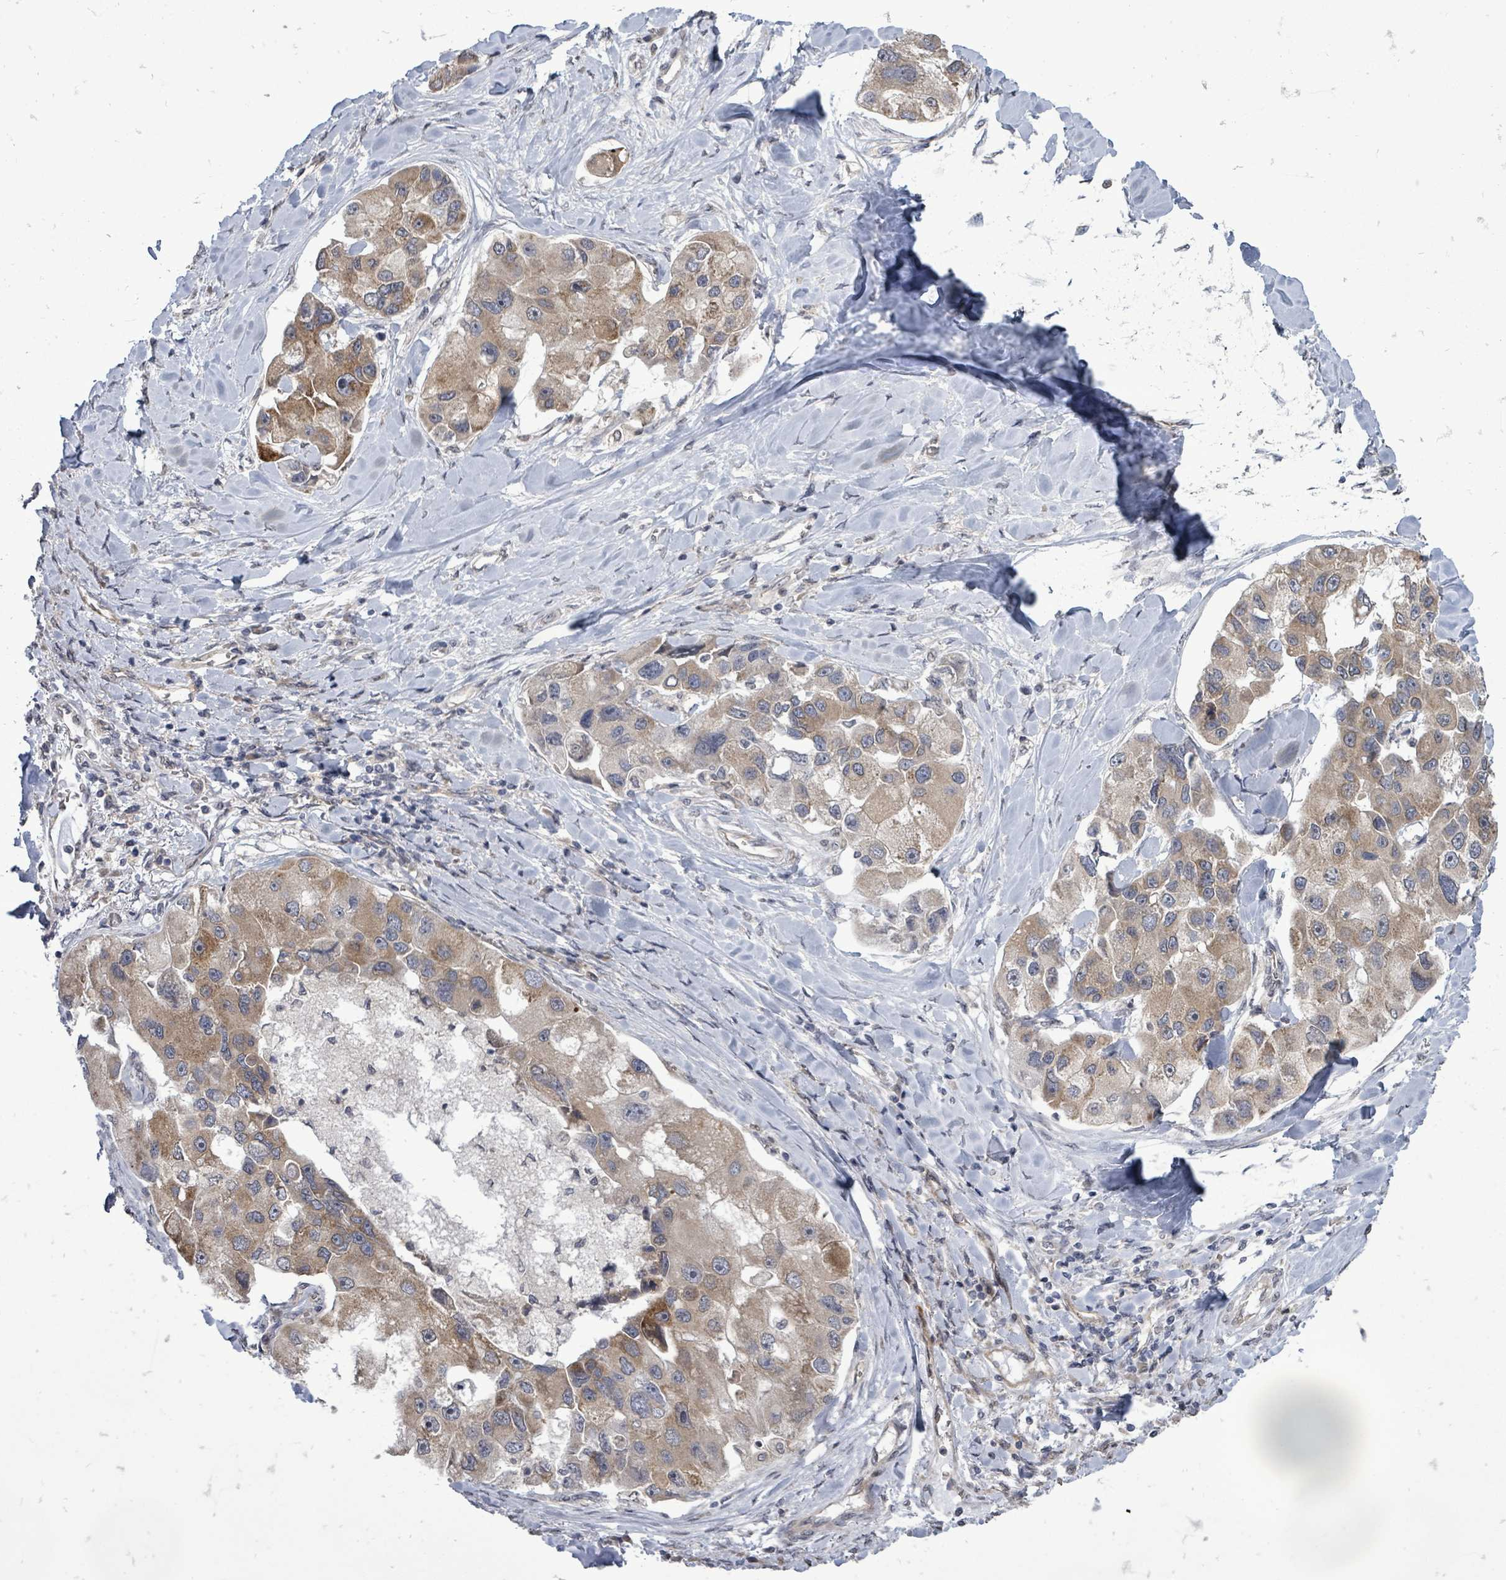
{"staining": {"intensity": "moderate", "quantity": ">75%", "location": "cytoplasmic/membranous"}, "tissue": "lung cancer", "cell_type": "Tumor cells", "image_type": "cancer", "snomed": [{"axis": "morphology", "description": "Adenocarcinoma, NOS"}, {"axis": "topography", "description": "Lung"}], "caption": "Immunohistochemical staining of human lung adenocarcinoma shows medium levels of moderate cytoplasmic/membranous protein positivity in about >75% of tumor cells.", "gene": "RALGAPB", "patient": {"sex": "female", "age": 54}}